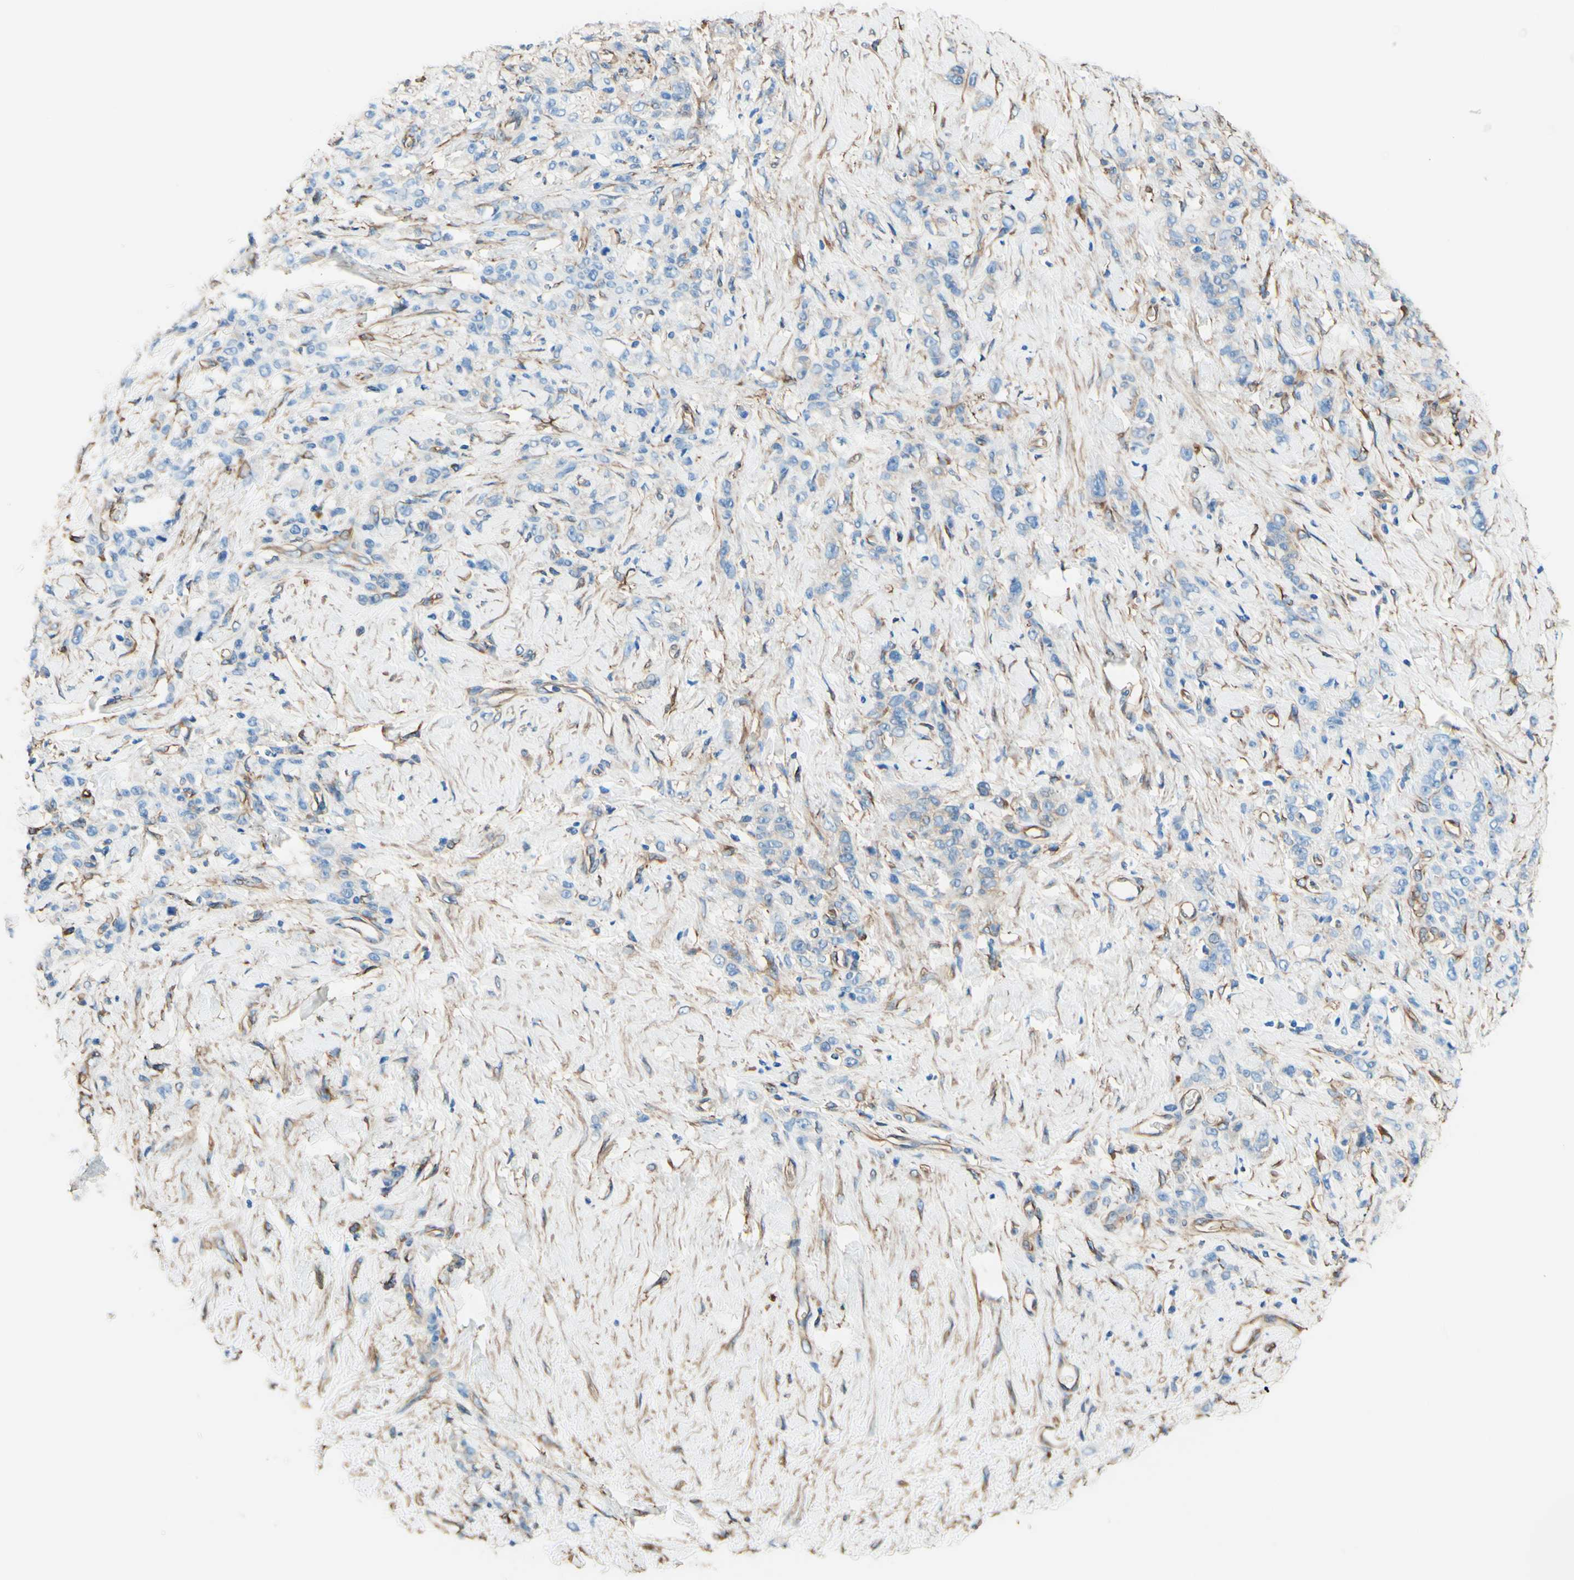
{"staining": {"intensity": "negative", "quantity": "none", "location": "none"}, "tissue": "stomach cancer", "cell_type": "Tumor cells", "image_type": "cancer", "snomed": [{"axis": "morphology", "description": "Adenocarcinoma, NOS"}, {"axis": "topography", "description": "Stomach"}], "caption": "DAB immunohistochemical staining of human adenocarcinoma (stomach) shows no significant expression in tumor cells.", "gene": "DPYSL3", "patient": {"sex": "male", "age": 82}}